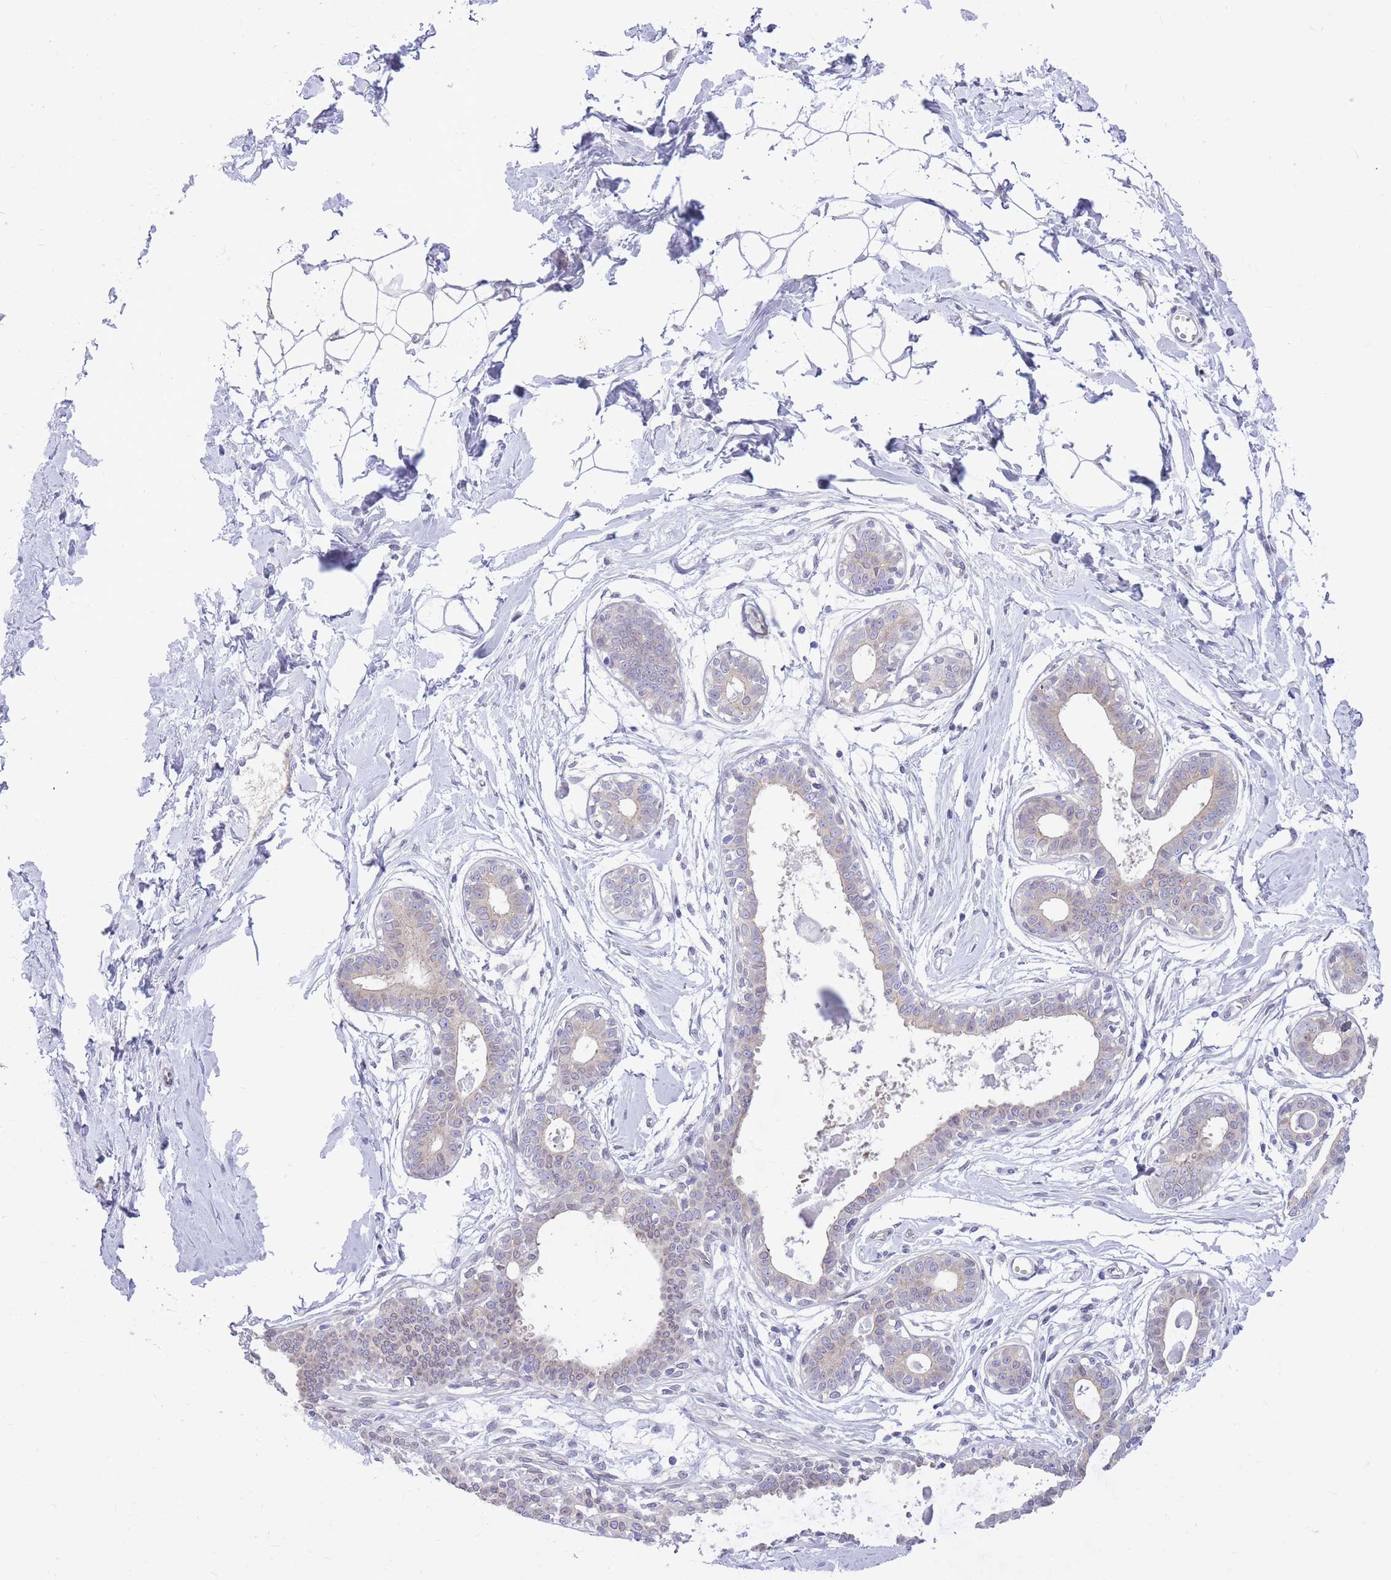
{"staining": {"intensity": "negative", "quantity": "none", "location": "none"}, "tissue": "breast", "cell_type": "Adipocytes", "image_type": "normal", "snomed": [{"axis": "morphology", "description": "Normal tissue, NOS"}, {"axis": "topography", "description": "Breast"}], "caption": "Immunohistochemical staining of benign breast displays no significant positivity in adipocytes.", "gene": "HOOK2", "patient": {"sex": "female", "age": 45}}